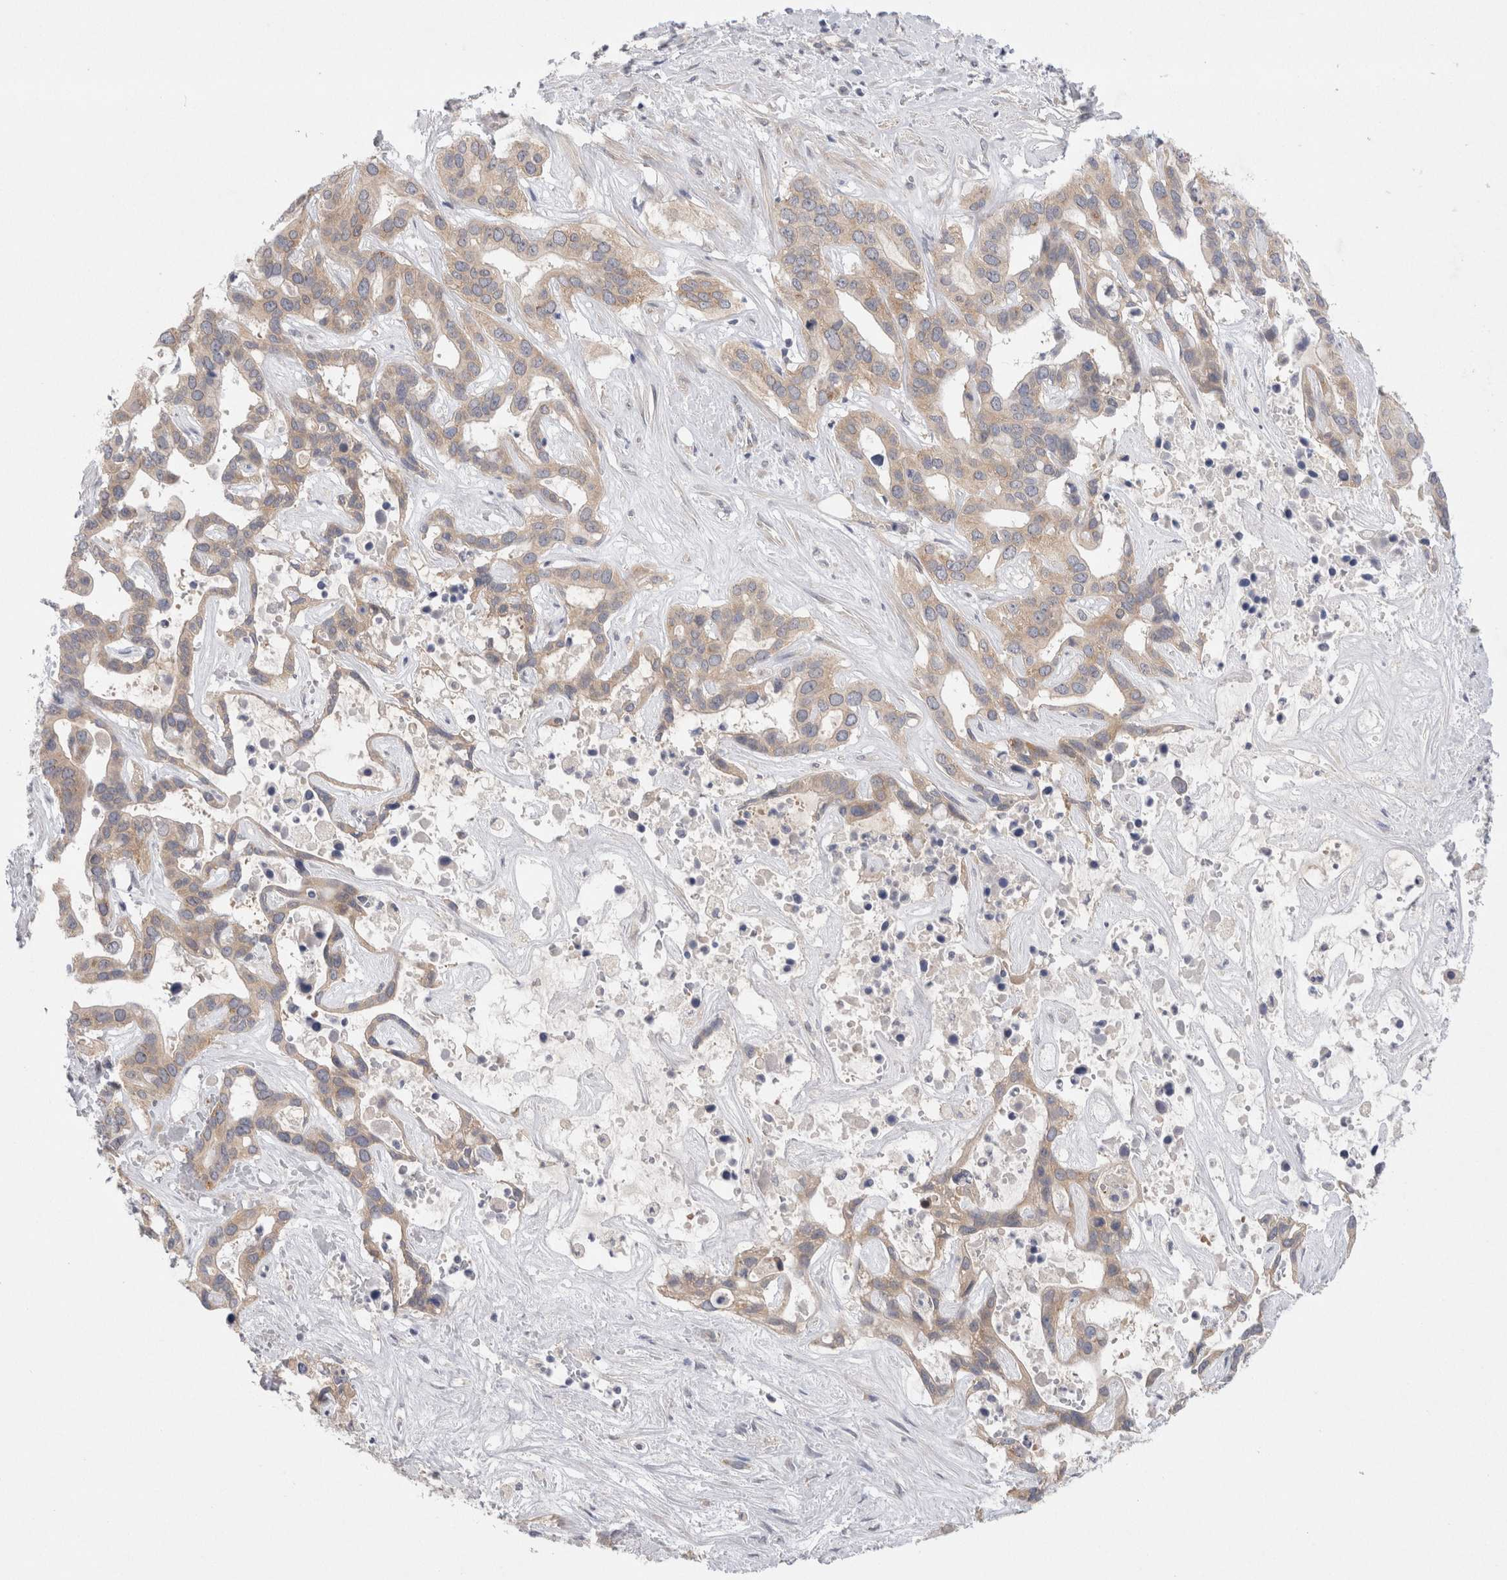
{"staining": {"intensity": "weak", "quantity": ">75%", "location": "cytoplasmic/membranous"}, "tissue": "liver cancer", "cell_type": "Tumor cells", "image_type": "cancer", "snomed": [{"axis": "morphology", "description": "Cholangiocarcinoma"}, {"axis": "topography", "description": "Liver"}], "caption": "Liver cancer stained with a brown dye shows weak cytoplasmic/membranous positive positivity in about >75% of tumor cells.", "gene": "WIPF2", "patient": {"sex": "female", "age": 65}}